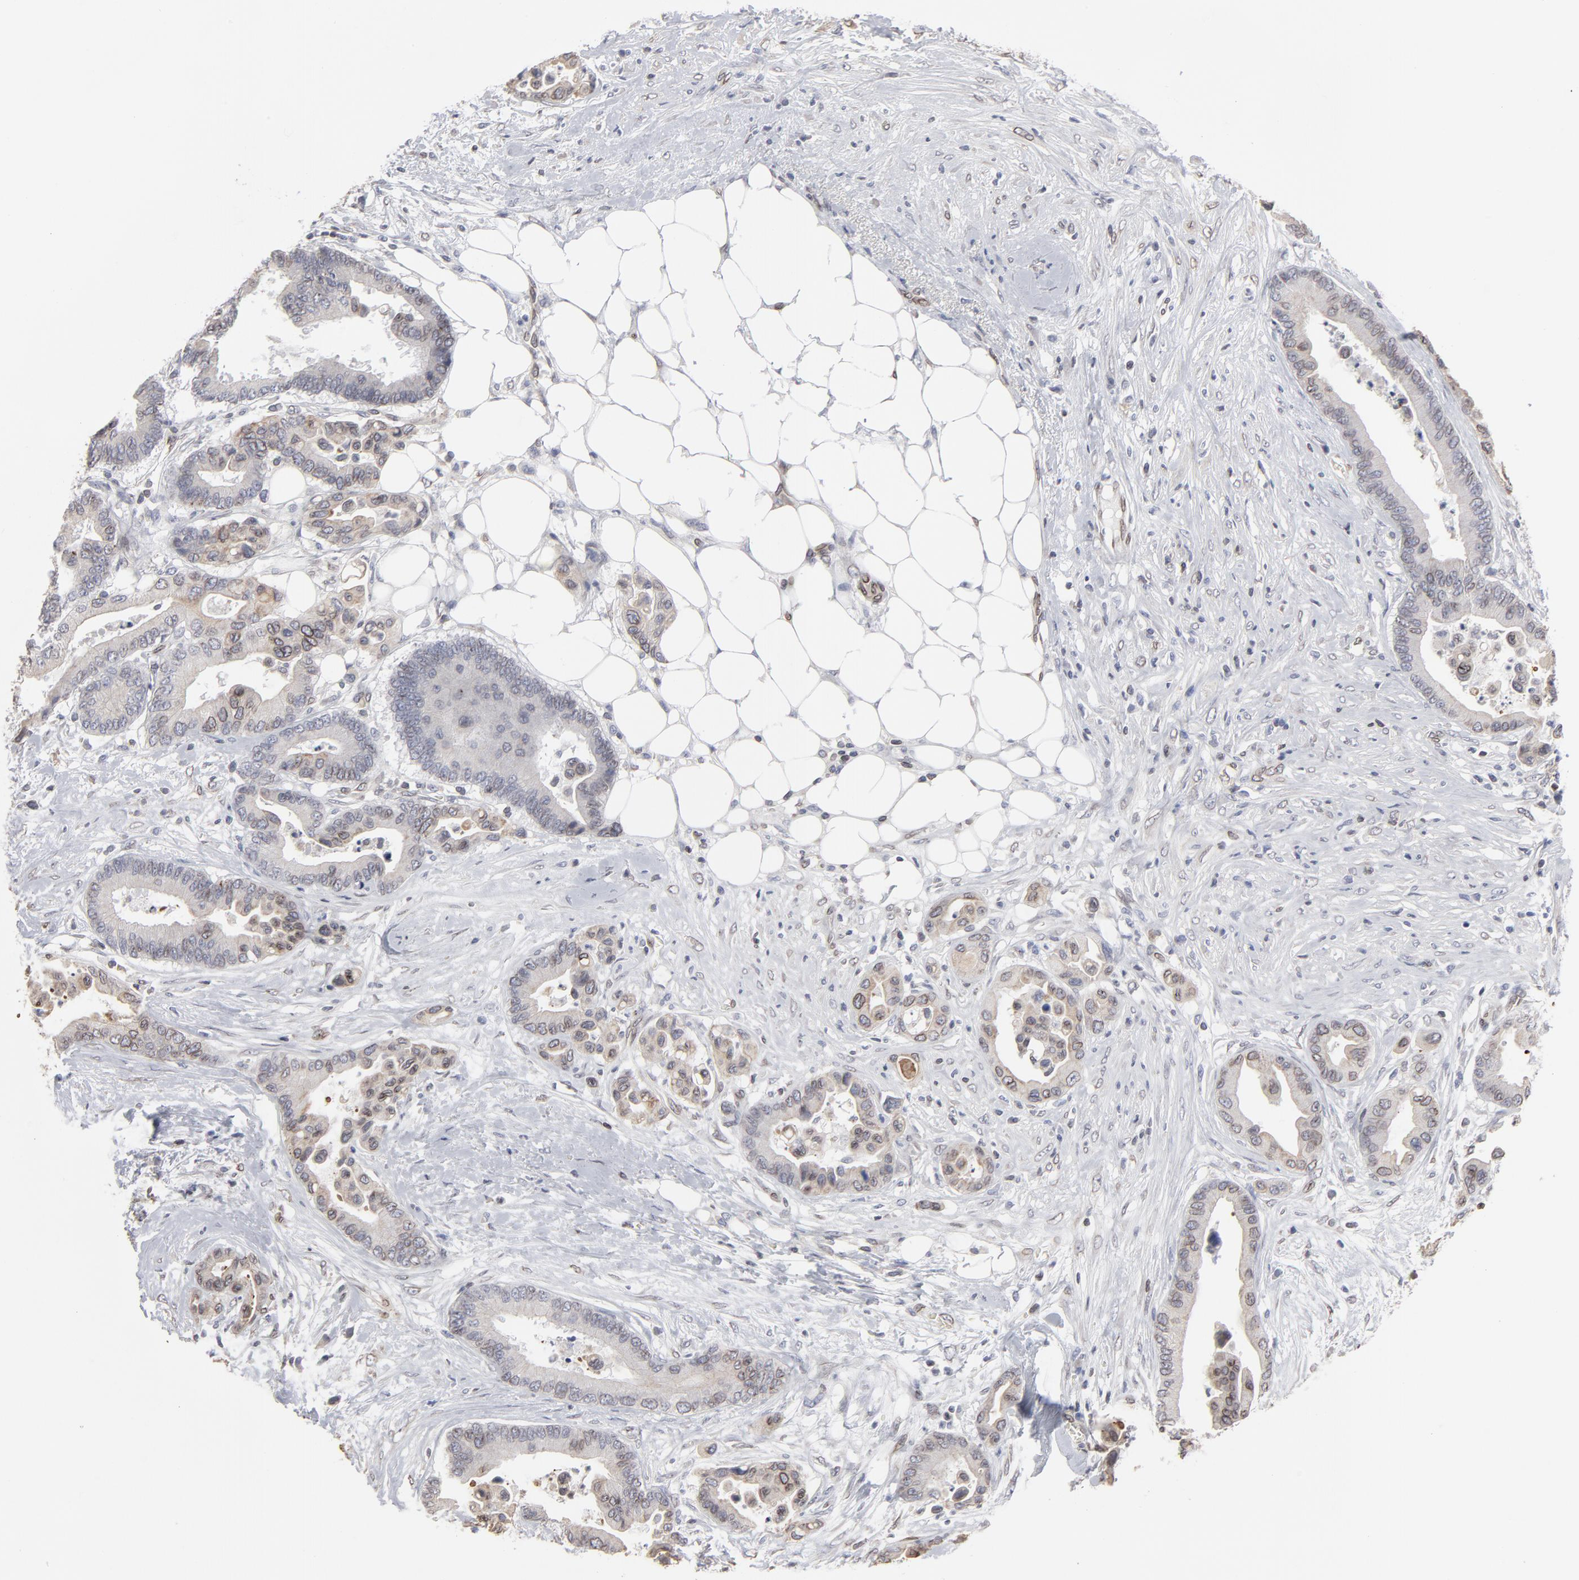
{"staining": {"intensity": "moderate", "quantity": "<25%", "location": "cytoplasmic/membranous,nuclear"}, "tissue": "colorectal cancer", "cell_type": "Tumor cells", "image_type": "cancer", "snomed": [{"axis": "morphology", "description": "Adenocarcinoma, NOS"}, {"axis": "topography", "description": "Colon"}], "caption": "Human adenocarcinoma (colorectal) stained for a protein (brown) exhibits moderate cytoplasmic/membranous and nuclear positive positivity in approximately <25% of tumor cells.", "gene": "SYNE2", "patient": {"sex": "male", "age": 82}}